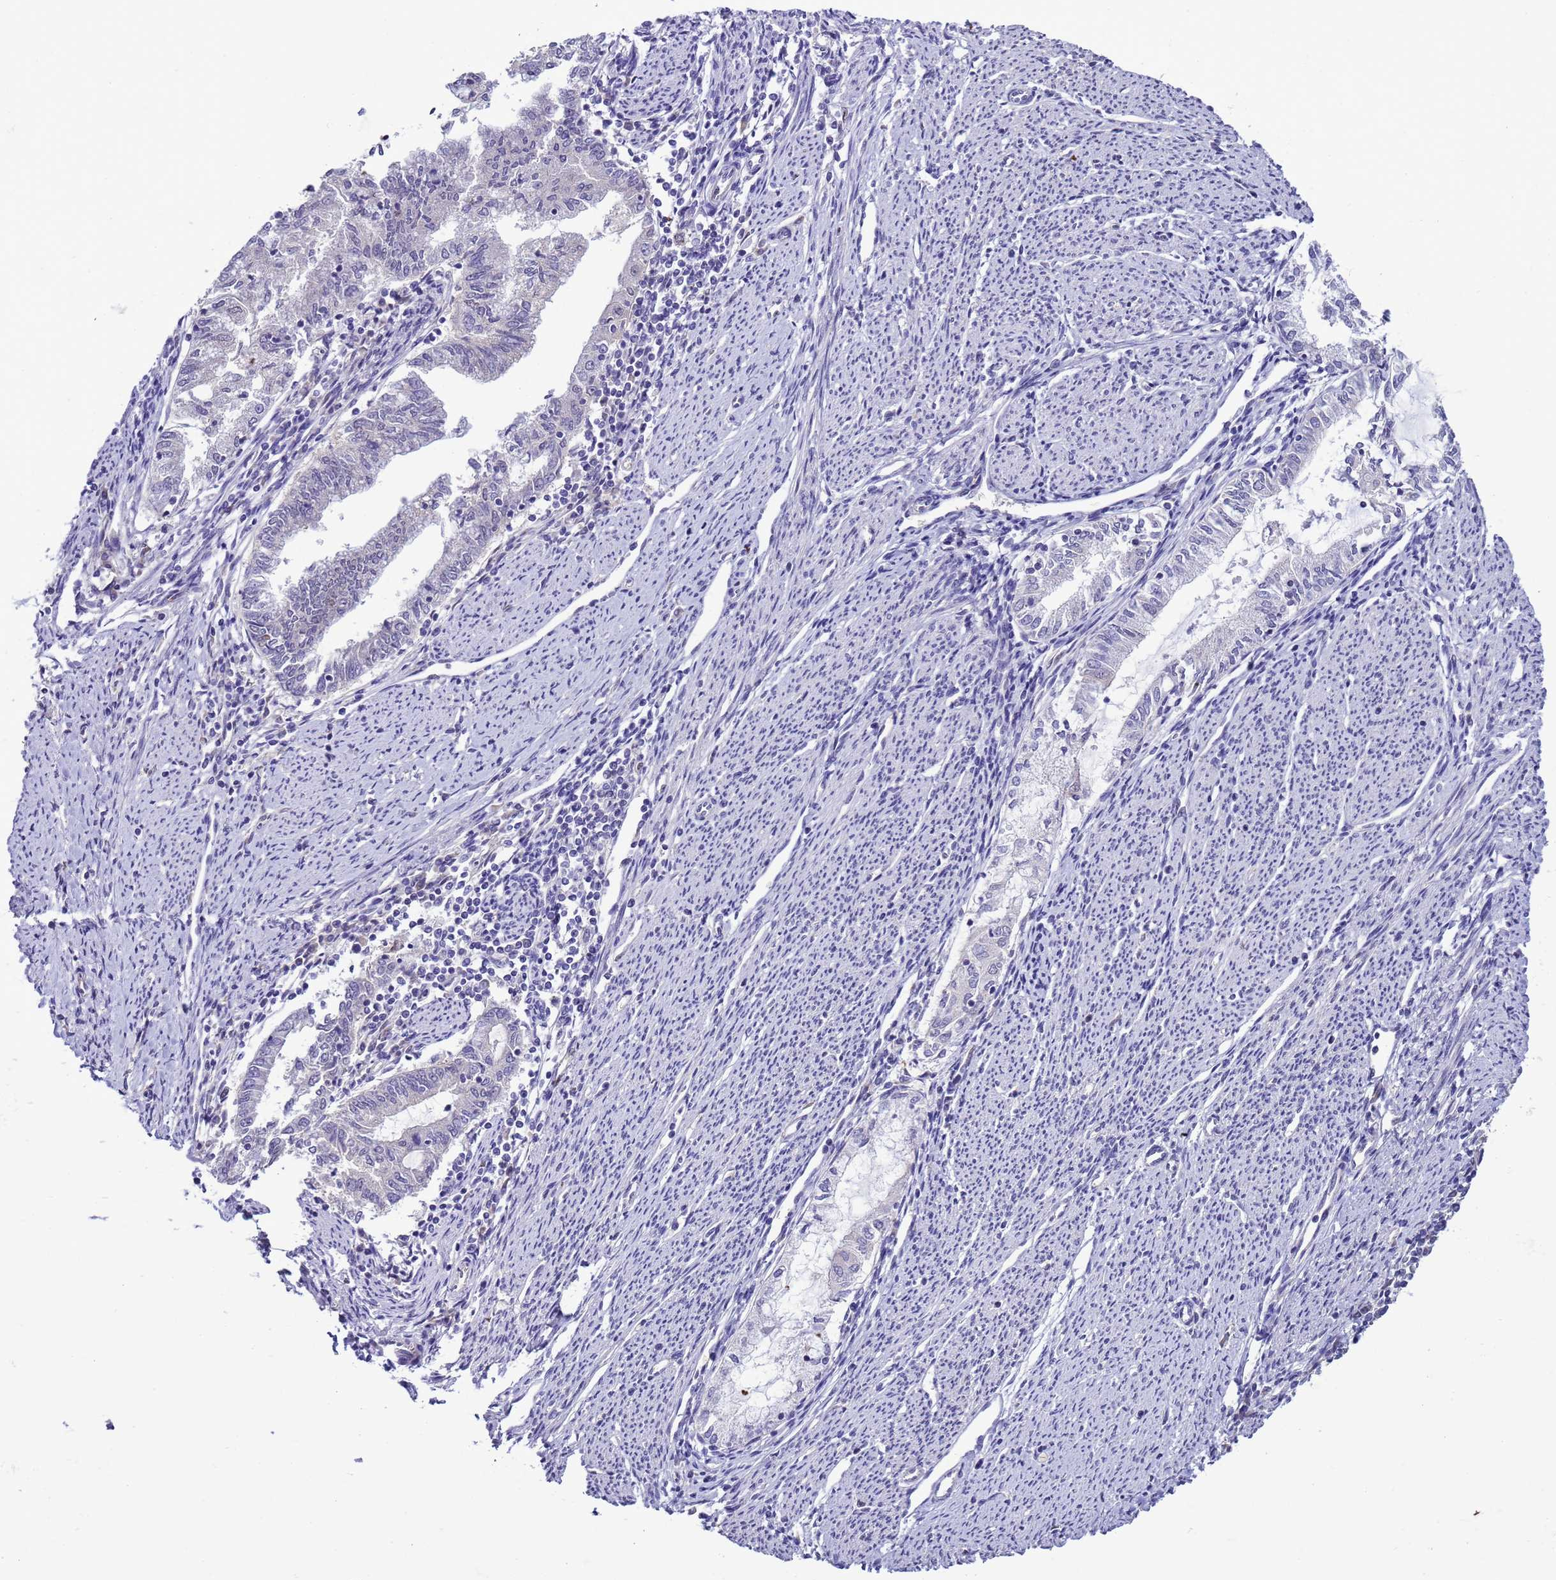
{"staining": {"intensity": "negative", "quantity": "none", "location": "none"}, "tissue": "endometrial cancer", "cell_type": "Tumor cells", "image_type": "cancer", "snomed": [{"axis": "morphology", "description": "Adenocarcinoma, NOS"}, {"axis": "topography", "description": "Endometrium"}], "caption": "DAB (3,3'-diaminobenzidine) immunohistochemical staining of human endometrial cancer (adenocarcinoma) demonstrates no significant expression in tumor cells.", "gene": "DDI2", "patient": {"sex": "female", "age": 79}}